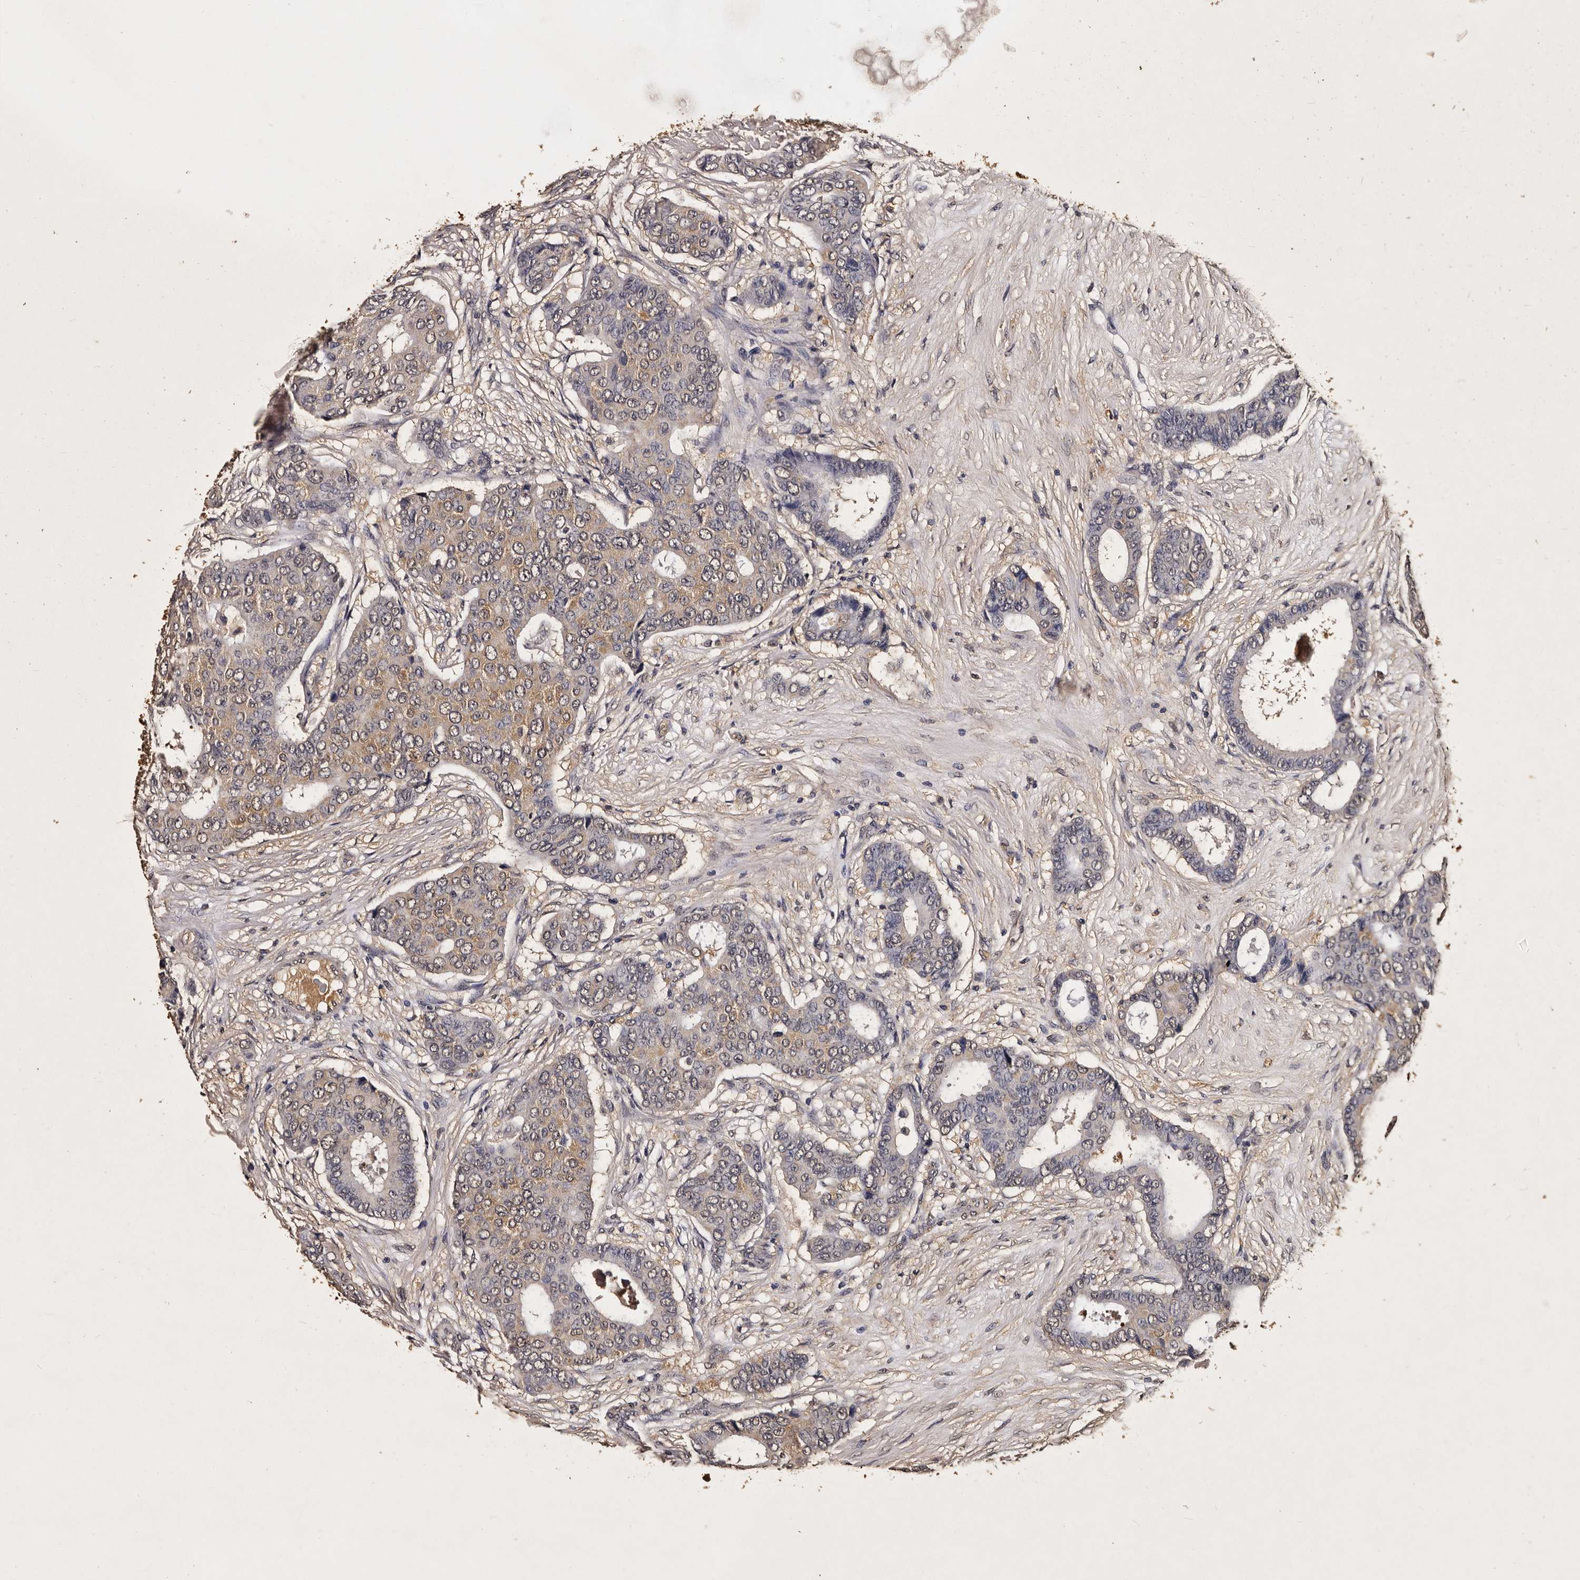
{"staining": {"intensity": "moderate", "quantity": "25%-75%", "location": "cytoplasmic/membranous"}, "tissue": "breast cancer", "cell_type": "Tumor cells", "image_type": "cancer", "snomed": [{"axis": "morphology", "description": "Duct carcinoma"}, {"axis": "topography", "description": "Breast"}], "caption": "Protein expression analysis of human breast cancer (intraductal carcinoma) reveals moderate cytoplasmic/membranous positivity in about 25%-75% of tumor cells. (DAB IHC with brightfield microscopy, high magnification).", "gene": "PARS2", "patient": {"sex": "female", "age": 75}}